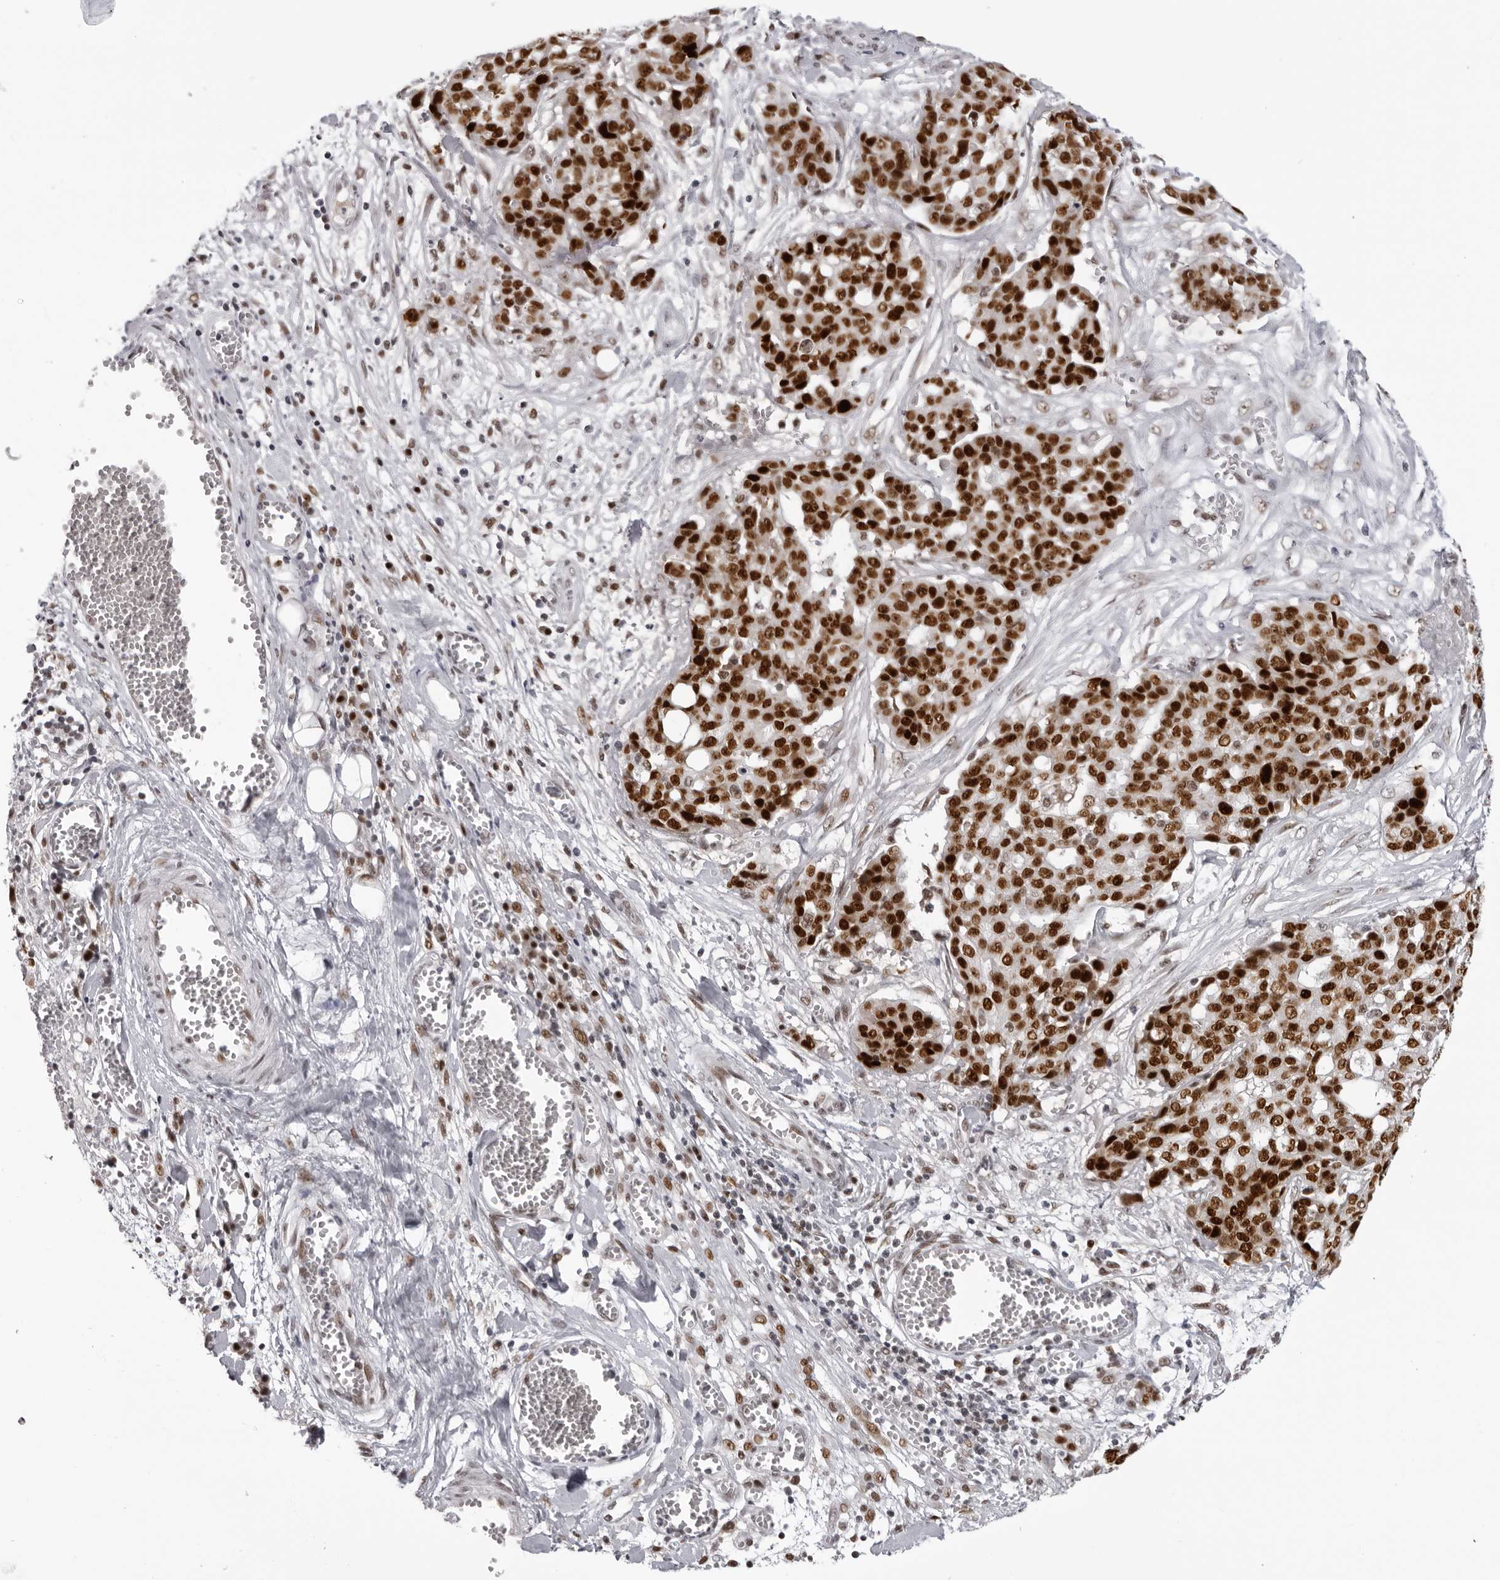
{"staining": {"intensity": "strong", "quantity": ">75%", "location": "nuclear"}, "tissue": "ovarian cancer", "cell_type": "Tumor cells", "image_type": "cancer", "snomed": [{"axis": "morphology", "description": "Cystadenocarcinoma, serous, NOS"}, {"axis": "topography", "description": "Soft tissue"}, {"axis": "topography", "description": "Ovary"}], "caption": "Serous cystadenocarcinoma (ovarian) stained for a protein (brown) displays strong nuclear positive staining in approximately >75% of tumor cells.", "gene": "HEXIM2", "patient": {"sex": "female", "age": 57}}